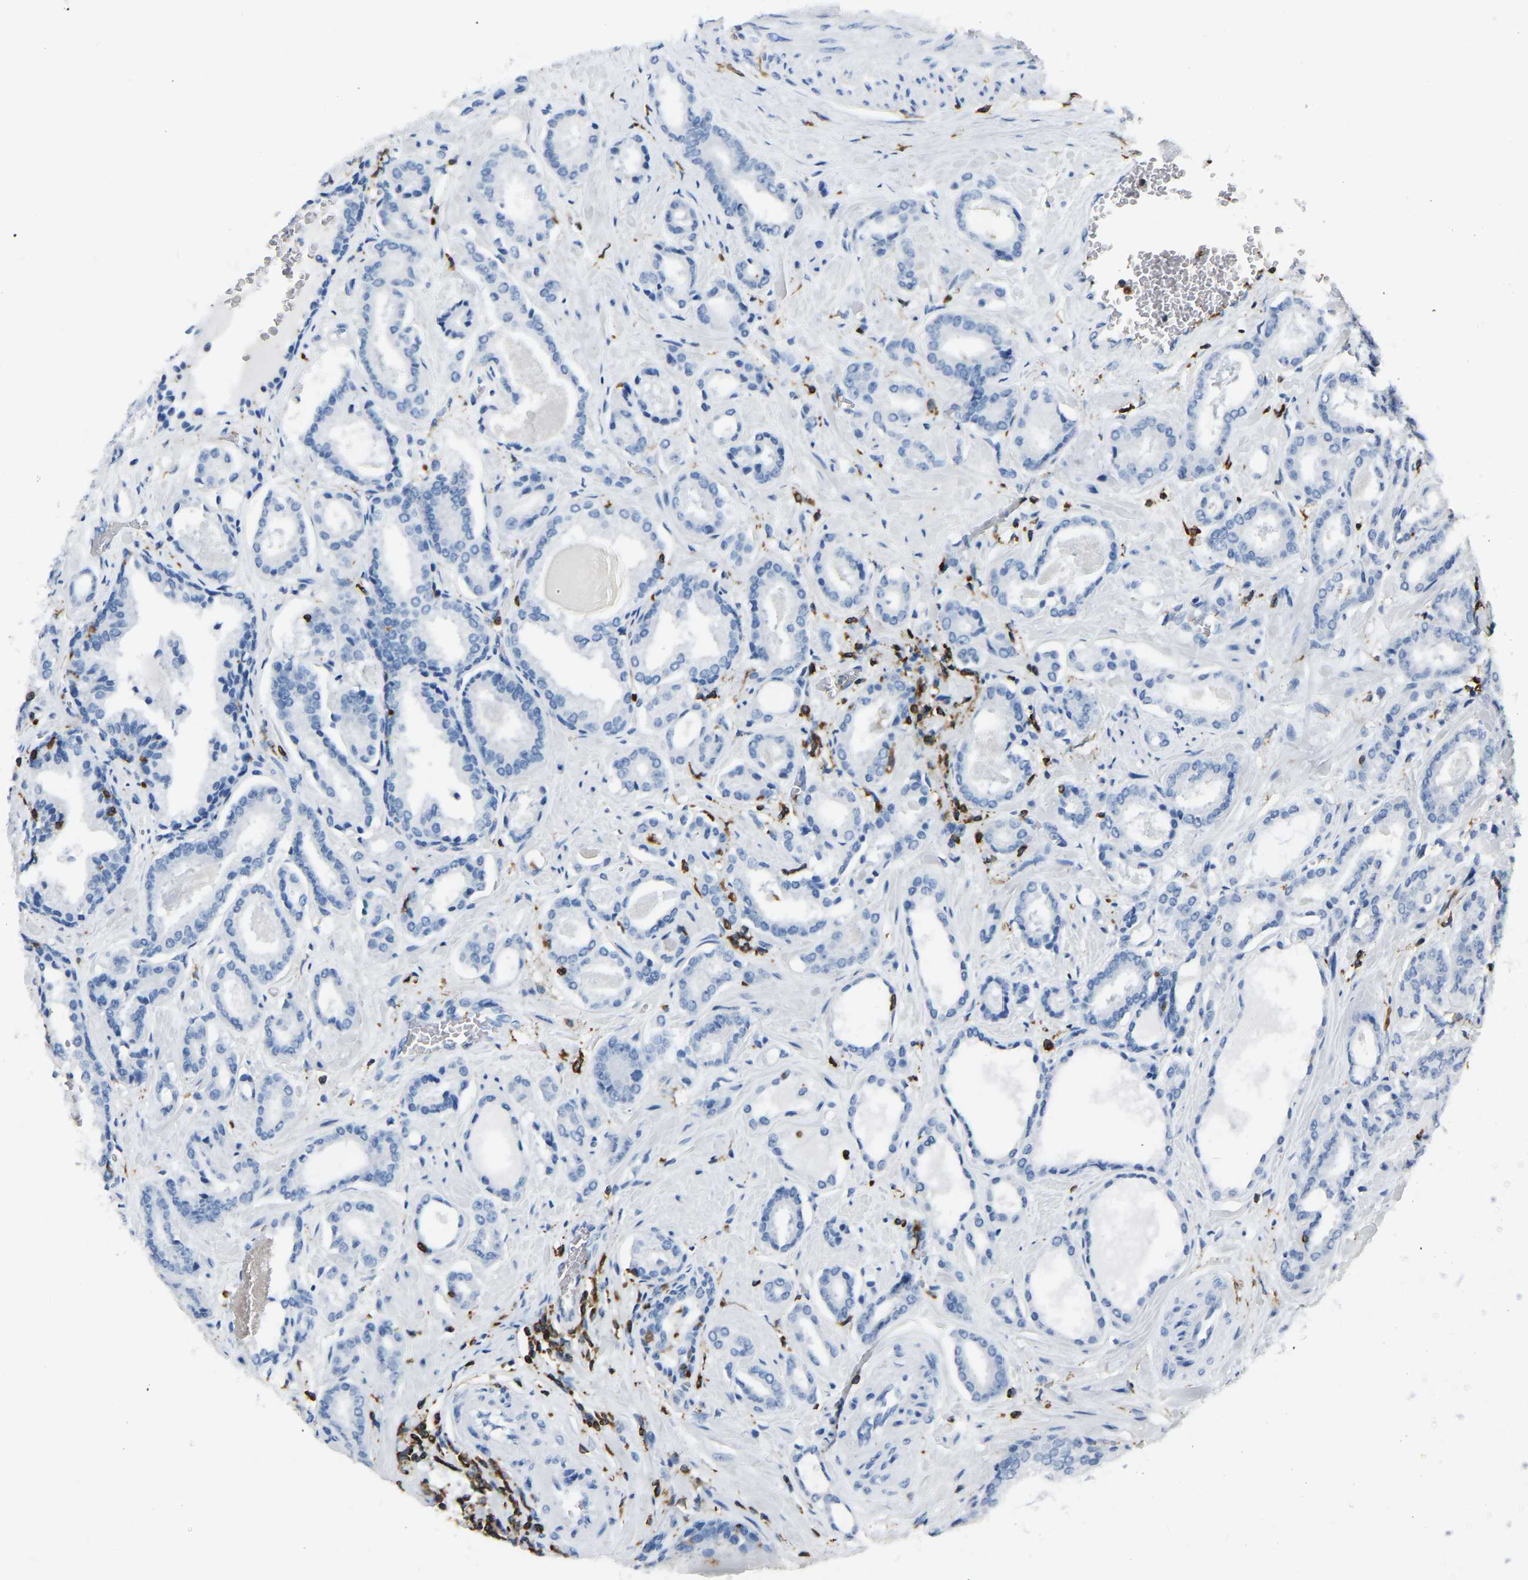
{"staining": {"intensity": "negative", "quantity": "none", "location": "none"}, "tissue": "prostate cancer", "cell_type": "Tumor cells", "image_type": "cancer", "snomed": [{"axis": "morphology", "description": "Adenocarcinoma, Low grade"}, {"axis": "topography", "description": "Prostate"}], "caption": "This is an IHC photomicrograph of prostate cancer (low-grade adenocarcinoma). There is no expression in tumor cells.", "gene": "ARHGAP45", "patient": {"sex": "male", "age": 53}}